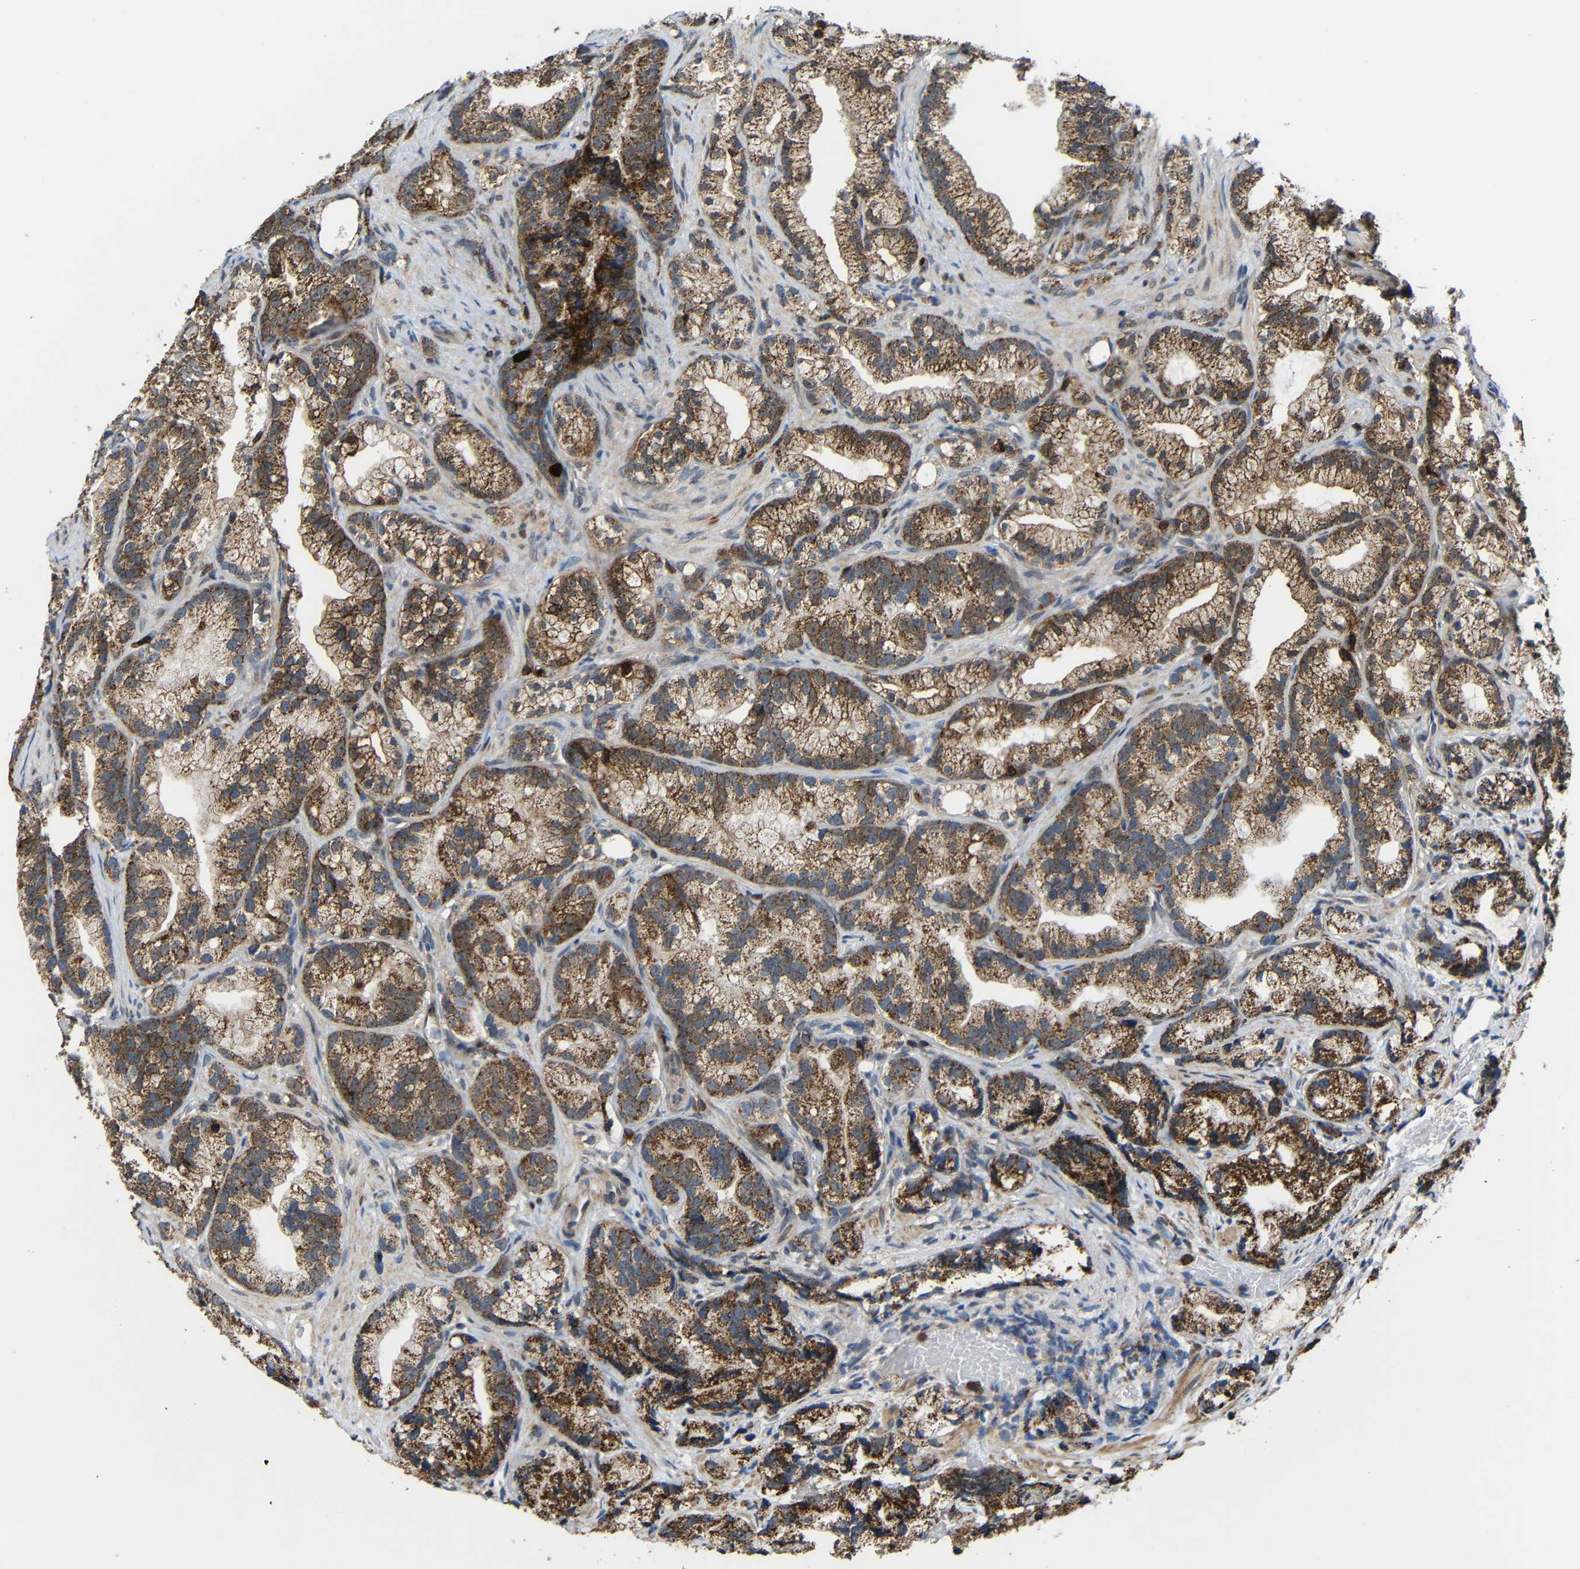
{"staining": {"intensity": "moderate", "quantity": ">75%", "location": "cytoplasmic/membranous"}, "tissue": "prostate cancer", "cell_type": "Tumor cells", "image_type": "cancer", "snomed": [{"axis": "morphology", "description": "Adenocarcinoma, Low grade"}, {"axis": "topography", "description": "Prostate"}], "caption": "Immunohistochemical staining of human prostate cancer (adenocarcinoma (low-grade)) displays medium levels of moderate cytoplasmic/membranous staining in approximately >75% of tumor cells.", "gene": "C1GALT1", "patient": {"sex": "male", "age": 89}}